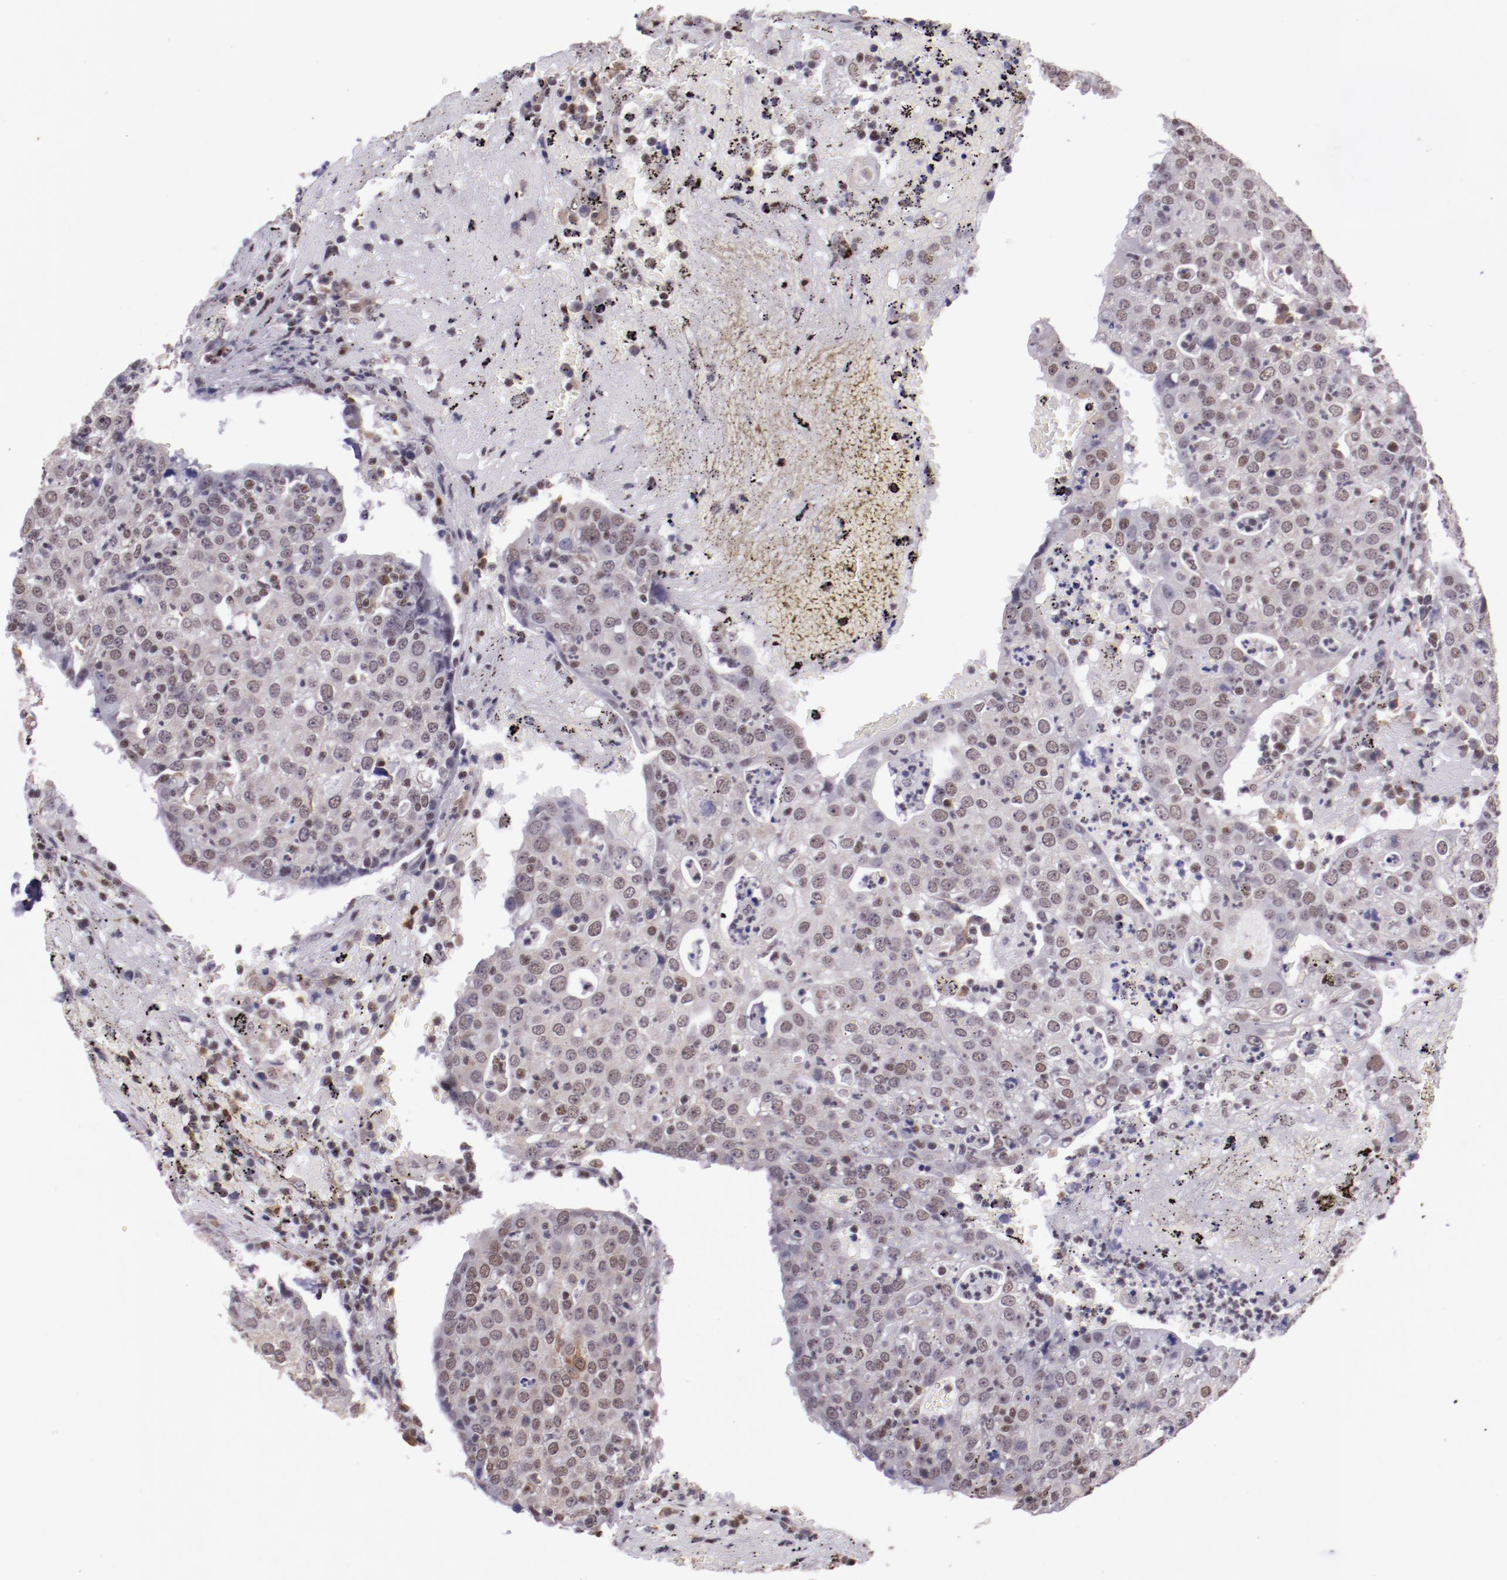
{"staining": {"intensity": "weak", "quantity": "25%-75%", "location": "nuclear"}, "tissue": "head and neck cancer", "cell_type": "Tumor cells", "image_type": "cancer", "snomed": [{"axis": "morphology", "description": "Adenocarcinoma, NOS"}, {"axis": "topography", "description": "Salivary gland"}, {"axis": "topography", "description": "Head-Neck"}], "caption": "Protein staining by immunohistochemistry exhibits weak nuclear staining in approximately 25%-75% of tumor cells in head and neck cancer (adenocarcinoma).", "gene": "ELF1", "patient": {"sex": "female", "age": 65}}